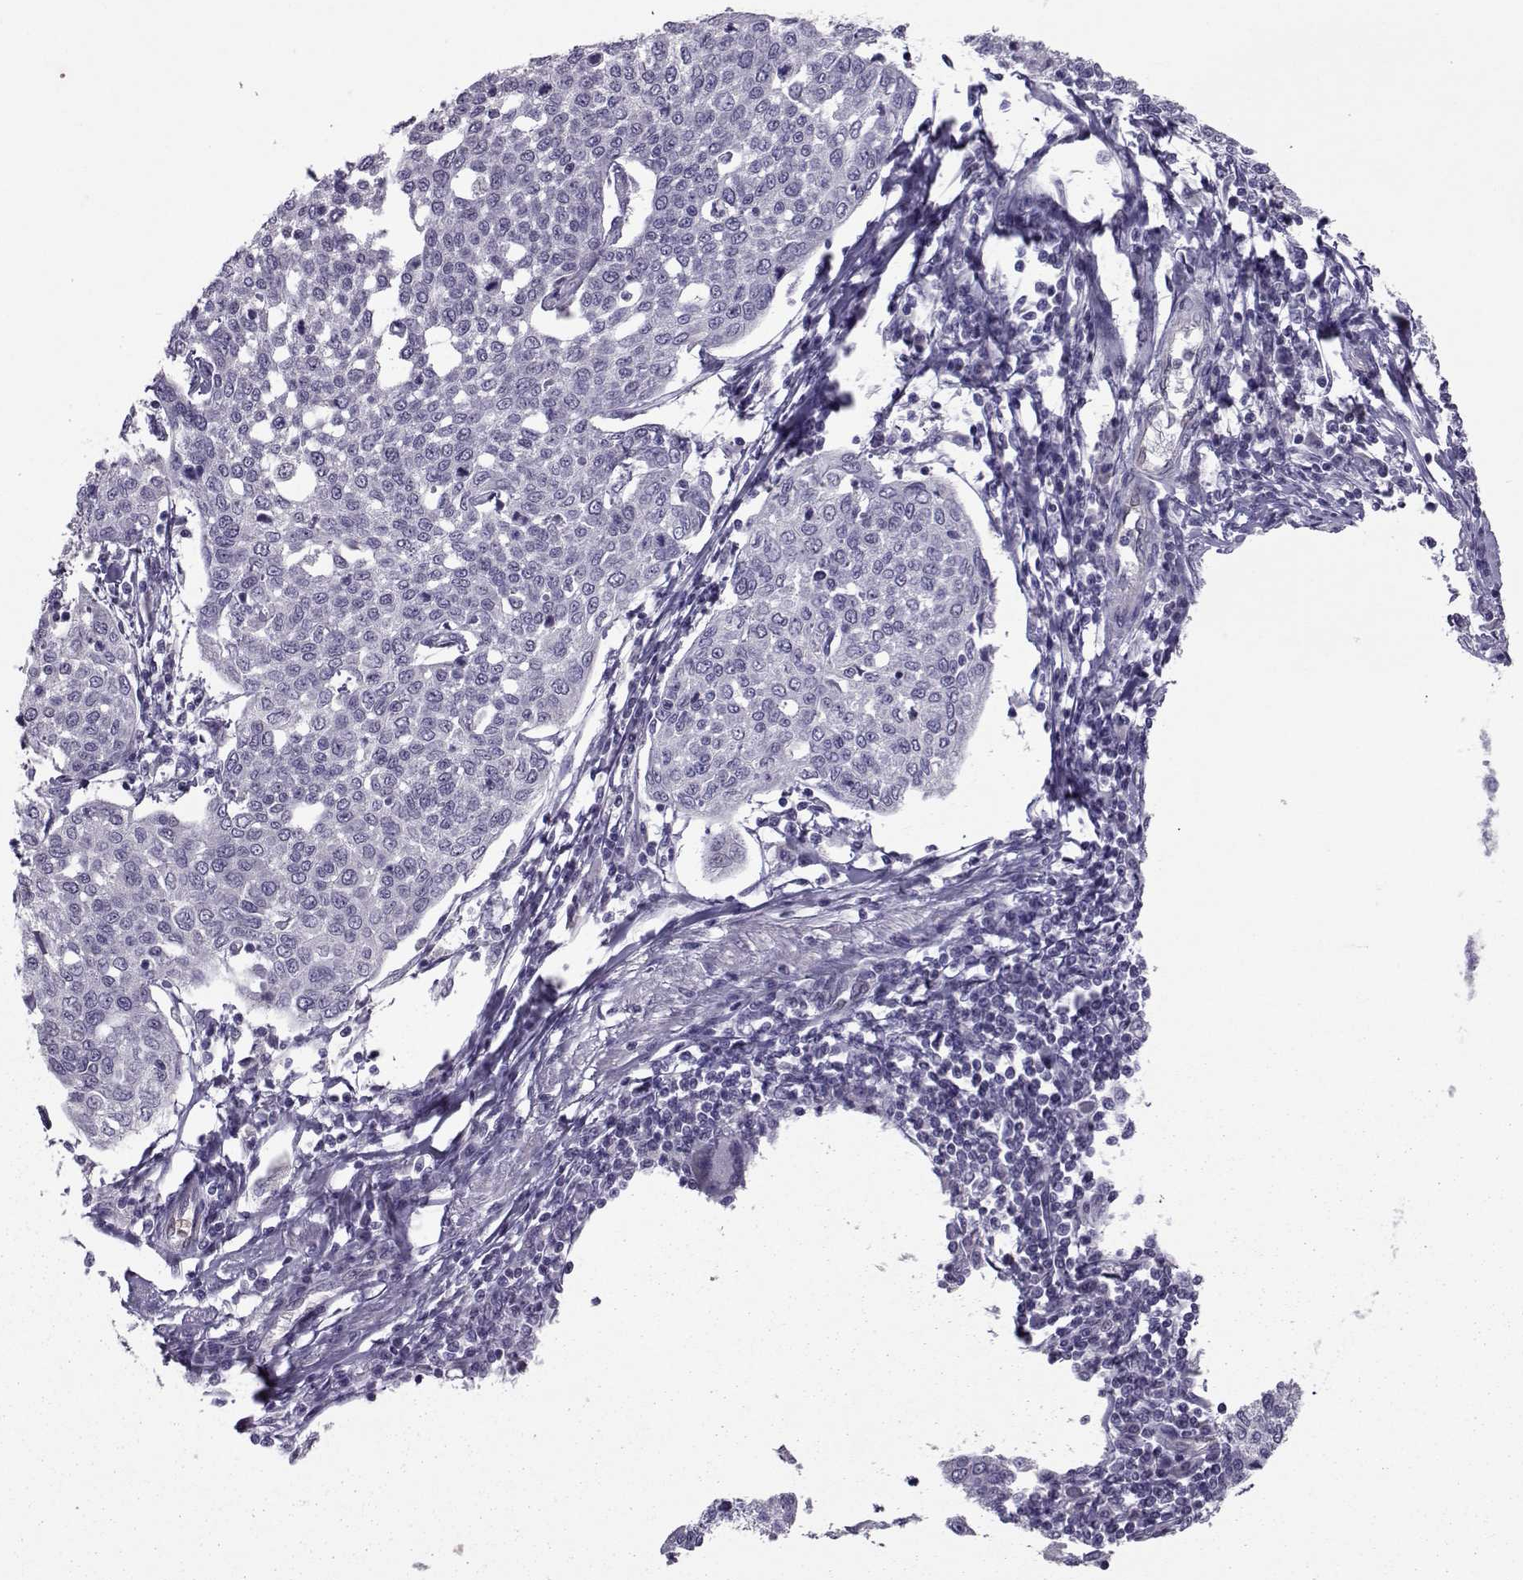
{"staining": {"intensity": "negative", "quantity": "none", "location": "none"}, "tissue": "cervical cancer", "cell_type": "Tumor cells", "image_type": "cancer", "snomed": [{"axis": "morphology", "description": "Squamous cell carcinoma, NOS"}, {"axis": "topography", "description": "Cervix"}], "caption": "The image demonstrates no staining of tumor cells in cervical squamous cell carcinoma. The staining was performed using DAB (3,3'-diaminobenzidine) to visualize the protein expression in brown, while the nuclei were stained in blue with hematoxylin (Magnification: 20x).", "gene": "ASRGL1", "patient": {"sex": "female", "age": 34}}